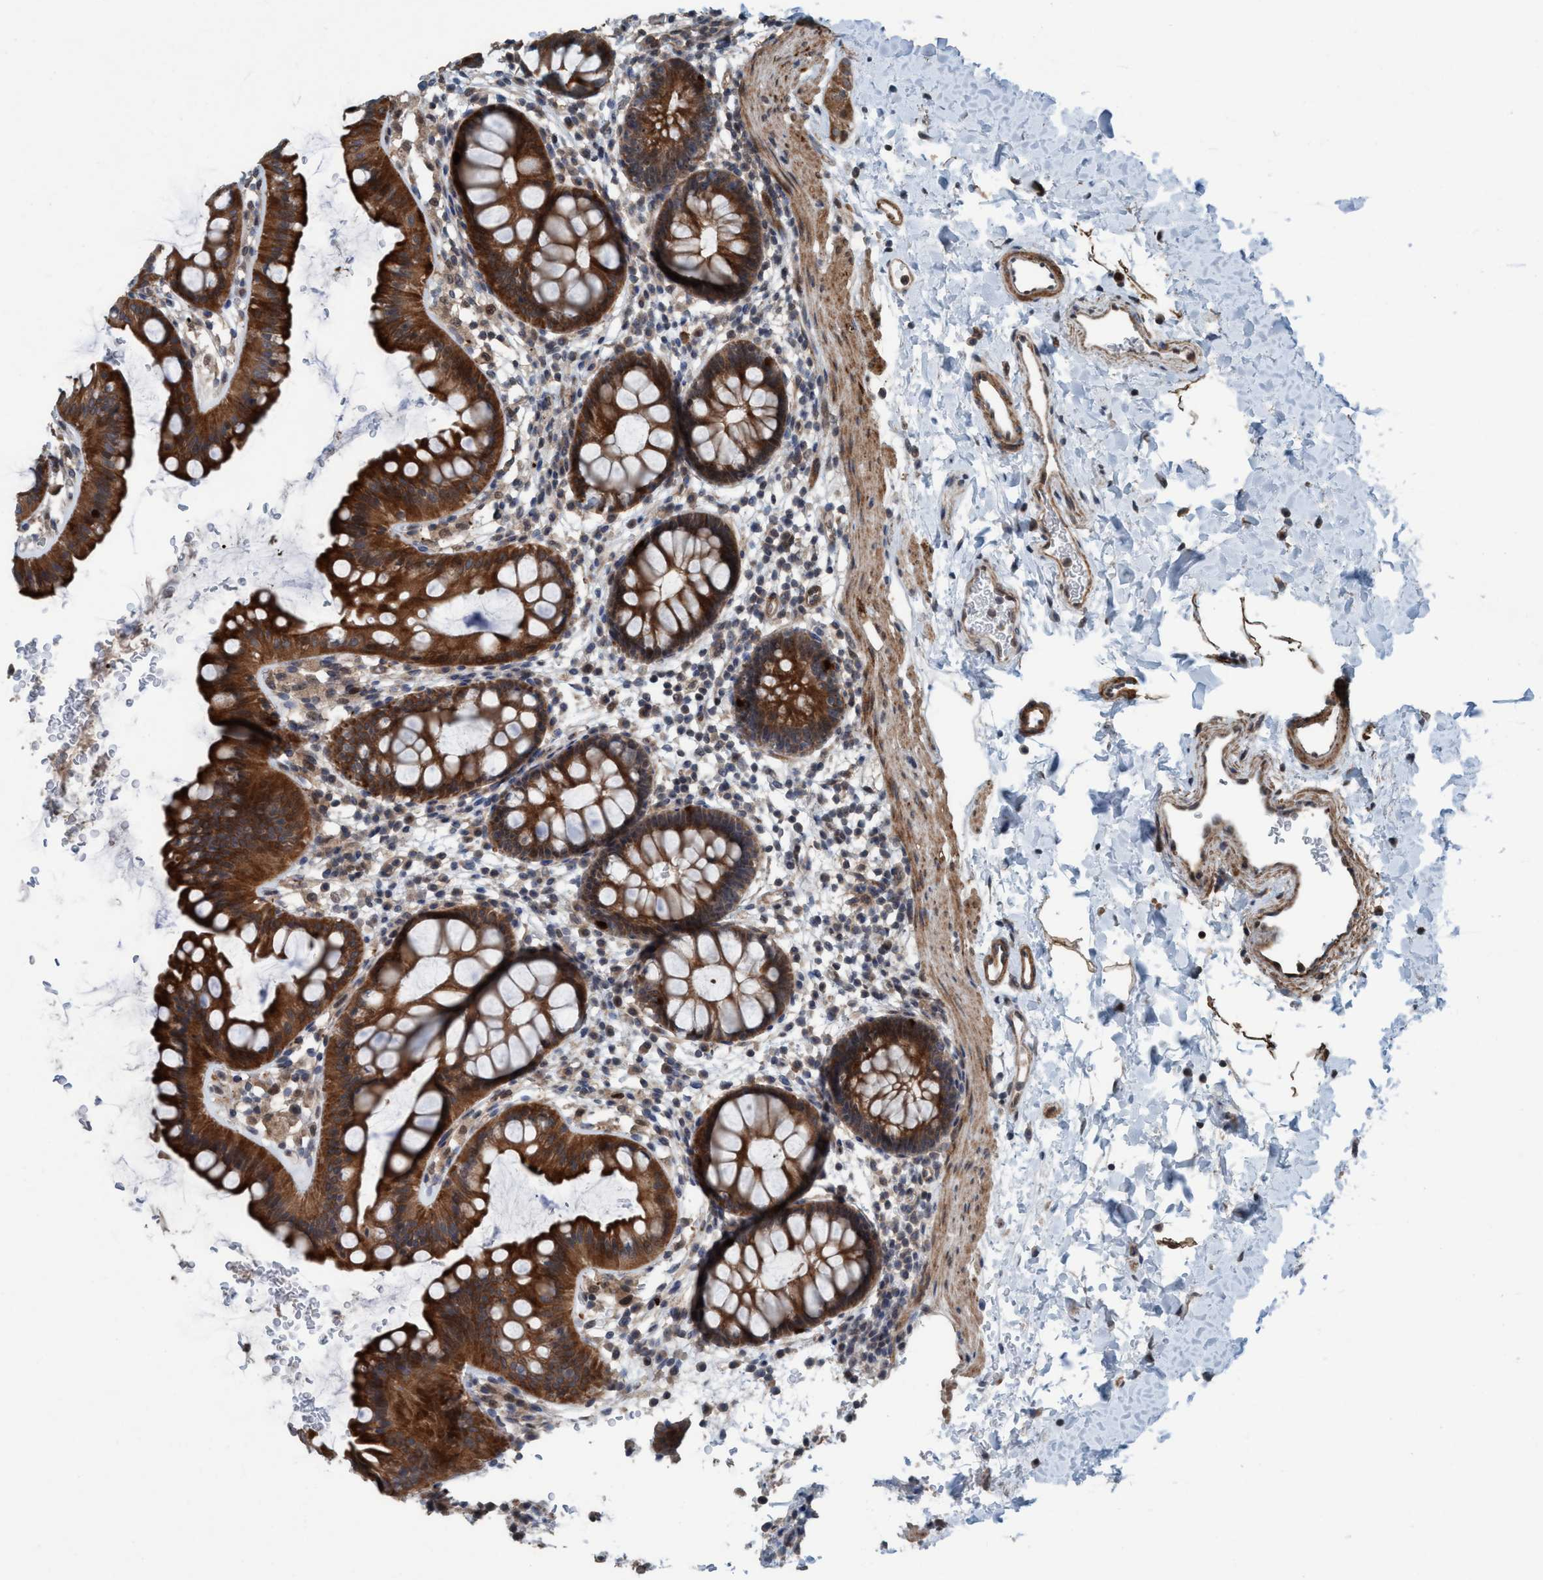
{"staining": {"intensity": "strong", "quantity": ">75%", "location": "cytoplasmic/membranous"}, "tissue": "rectum", "cell_type": "Glandular cells", "image_type": "normal", "snomed": [{"axis": "morphology", "description": "Normal tissue, NOS"}, {"axis": "topography", "description": "Rectum"}], "caption": "DAB immunohistochemical staining of unremarkable human rectum shows strong cytoplasmic/membranous protein staining in approximately >75% of glandular cells.", "gene": "NISCH", "patient": {"sex": "female", "age": 24}}